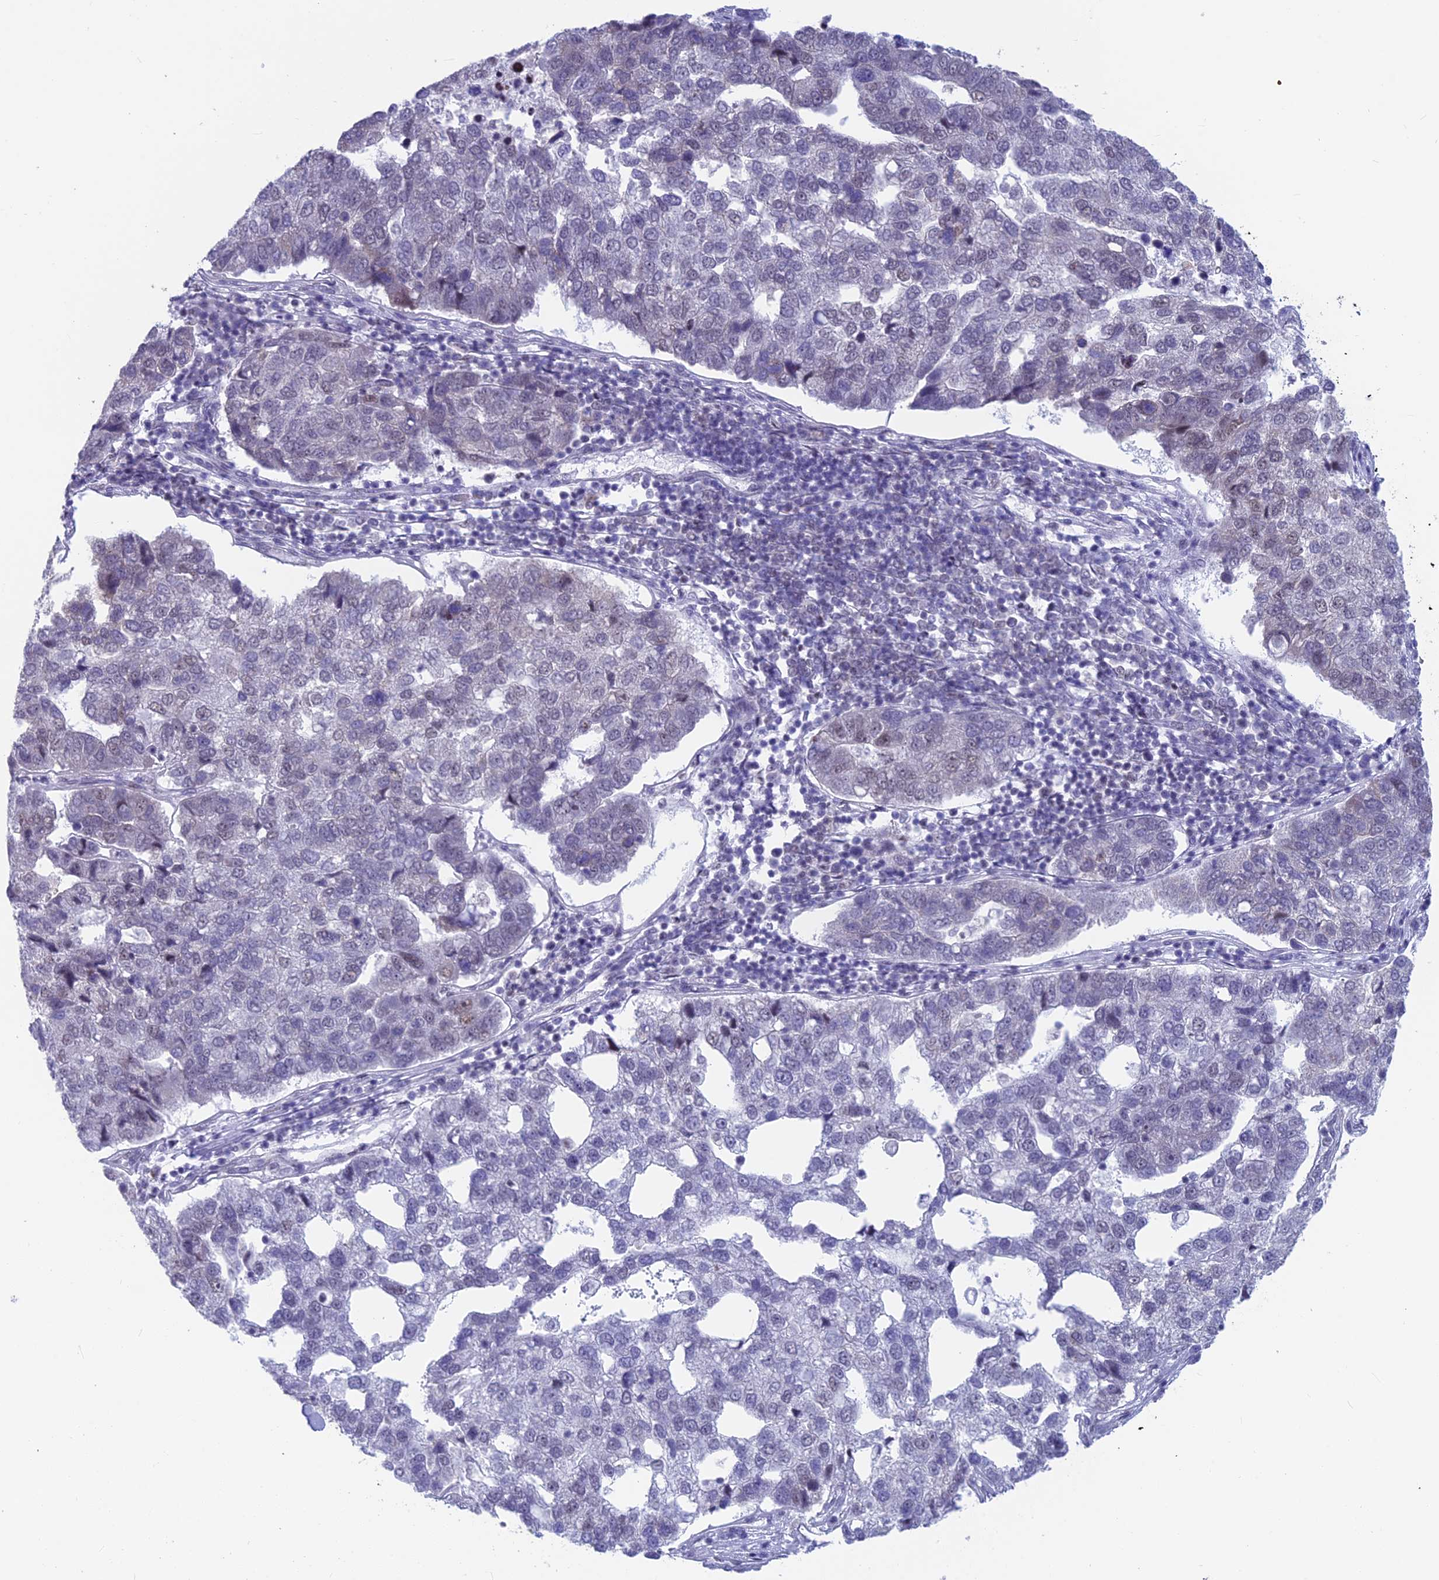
{"staining": {"intensity": "negative", "quantity": "none", "location": "none"}, "tissue": "pancreatic cancer", "cell_type": "Tumor cells", "image_type": "cancer", "snomed": [{"axis": "morphology", "description": "Adenocarcinoma, NOS"}, {"axis": "topography", "description": "Pancreas"}], "caption": "DAB immunohistochemical staining of human pancreatic cancer displays no significant staining in tumor cells. (Stains: DAB immunohistochemistry (IHC) with hematoxylin counter stain, Microscopy: brightfield microscopy at high magnification).", "gene": "SRSF5", "patient": {"sex": "female", "age": 61}}